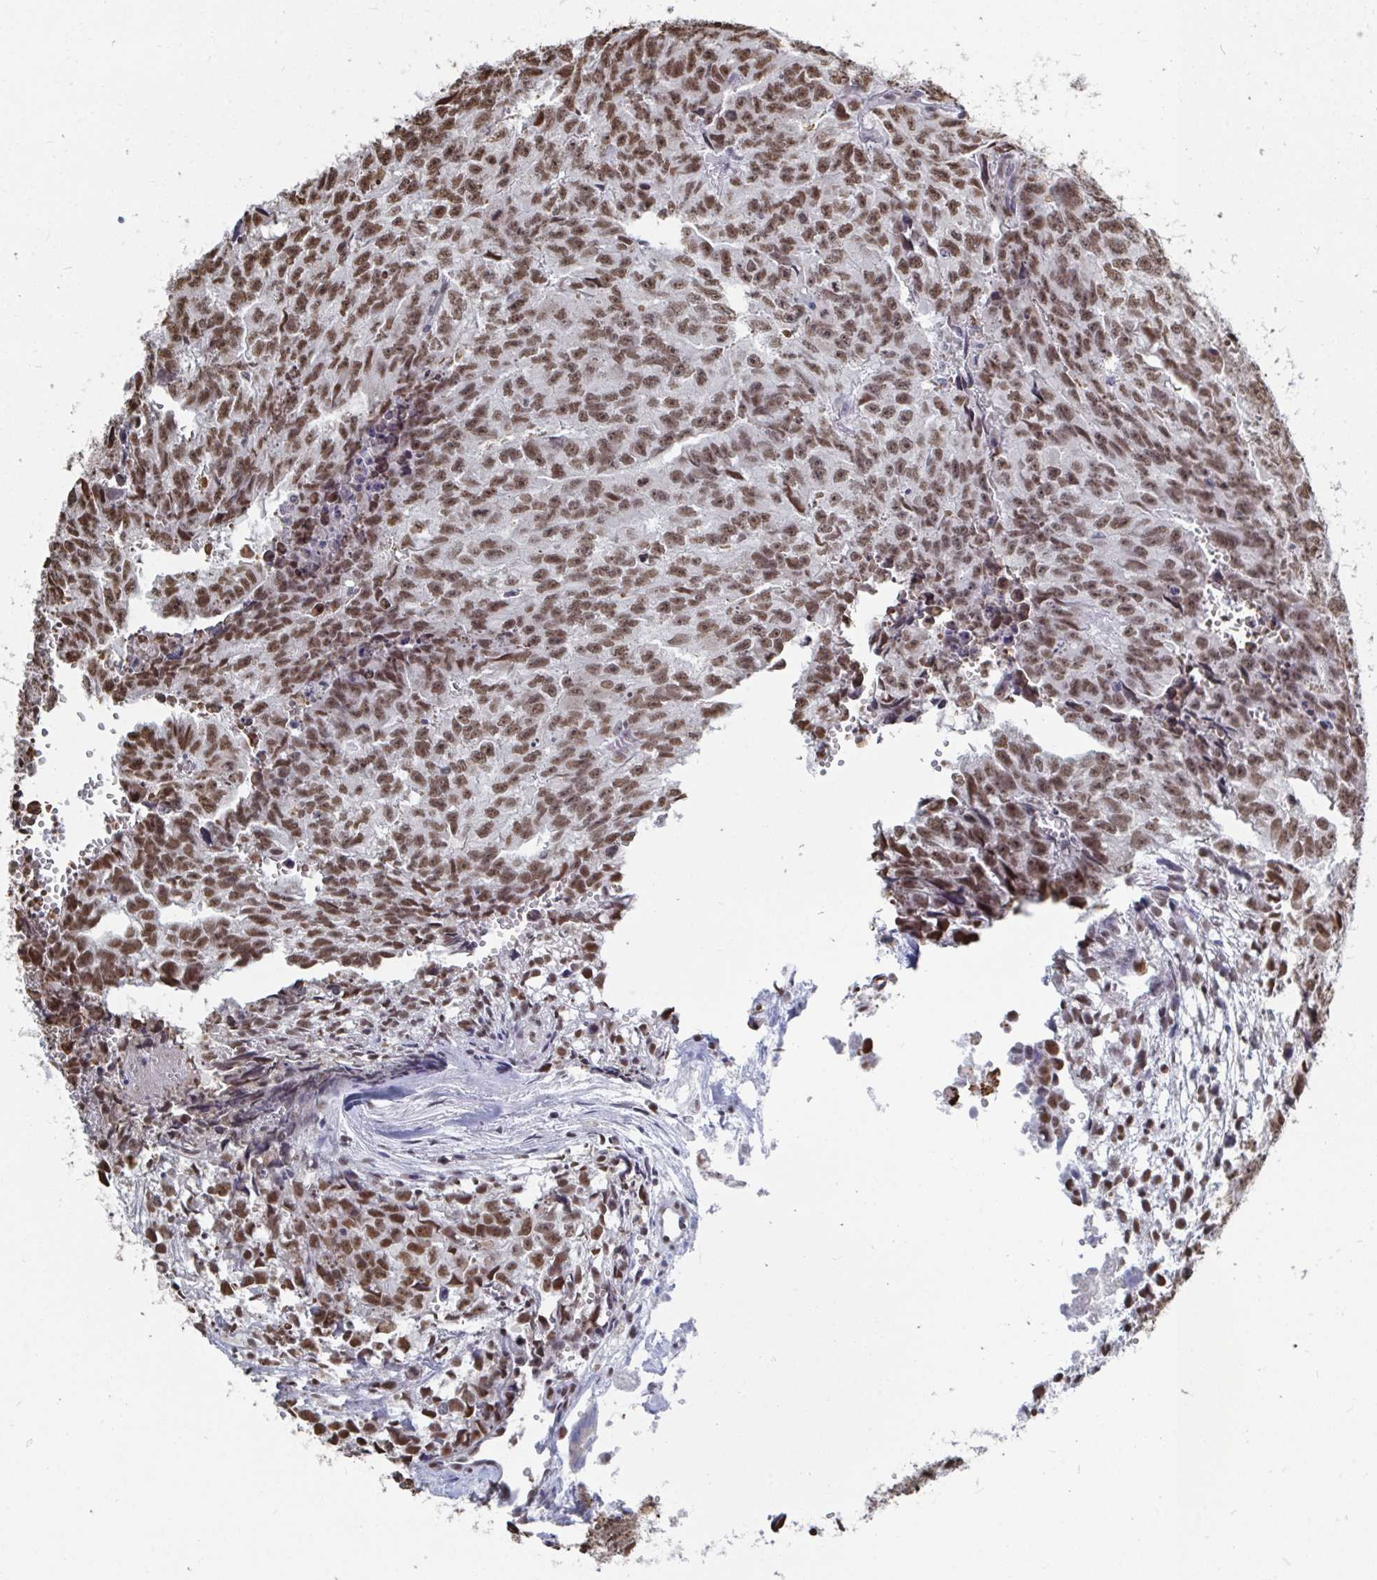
{"staining": {"intensity": "moderate", "quantity": ">75%", "location": "nuclear"}, "tissue": "testis cancer", "cell_type": "Tumor cells", "image_type": "cancer", "snomed": [{"axis": "morphology", "description": "Carcinoma, Embryonal, NOS"}, {"axis": "morphology", "description": "Teratoma, malignant, NOS"}, {"axis": "topography", "description": "Testis"}], "caption": "Teratoma (malignant) (testis) stained with a protein marker exhibits moderate staining in tumor cells.", "gene": "TRIP12", "patient": {"sex": "male", "age": 24}}